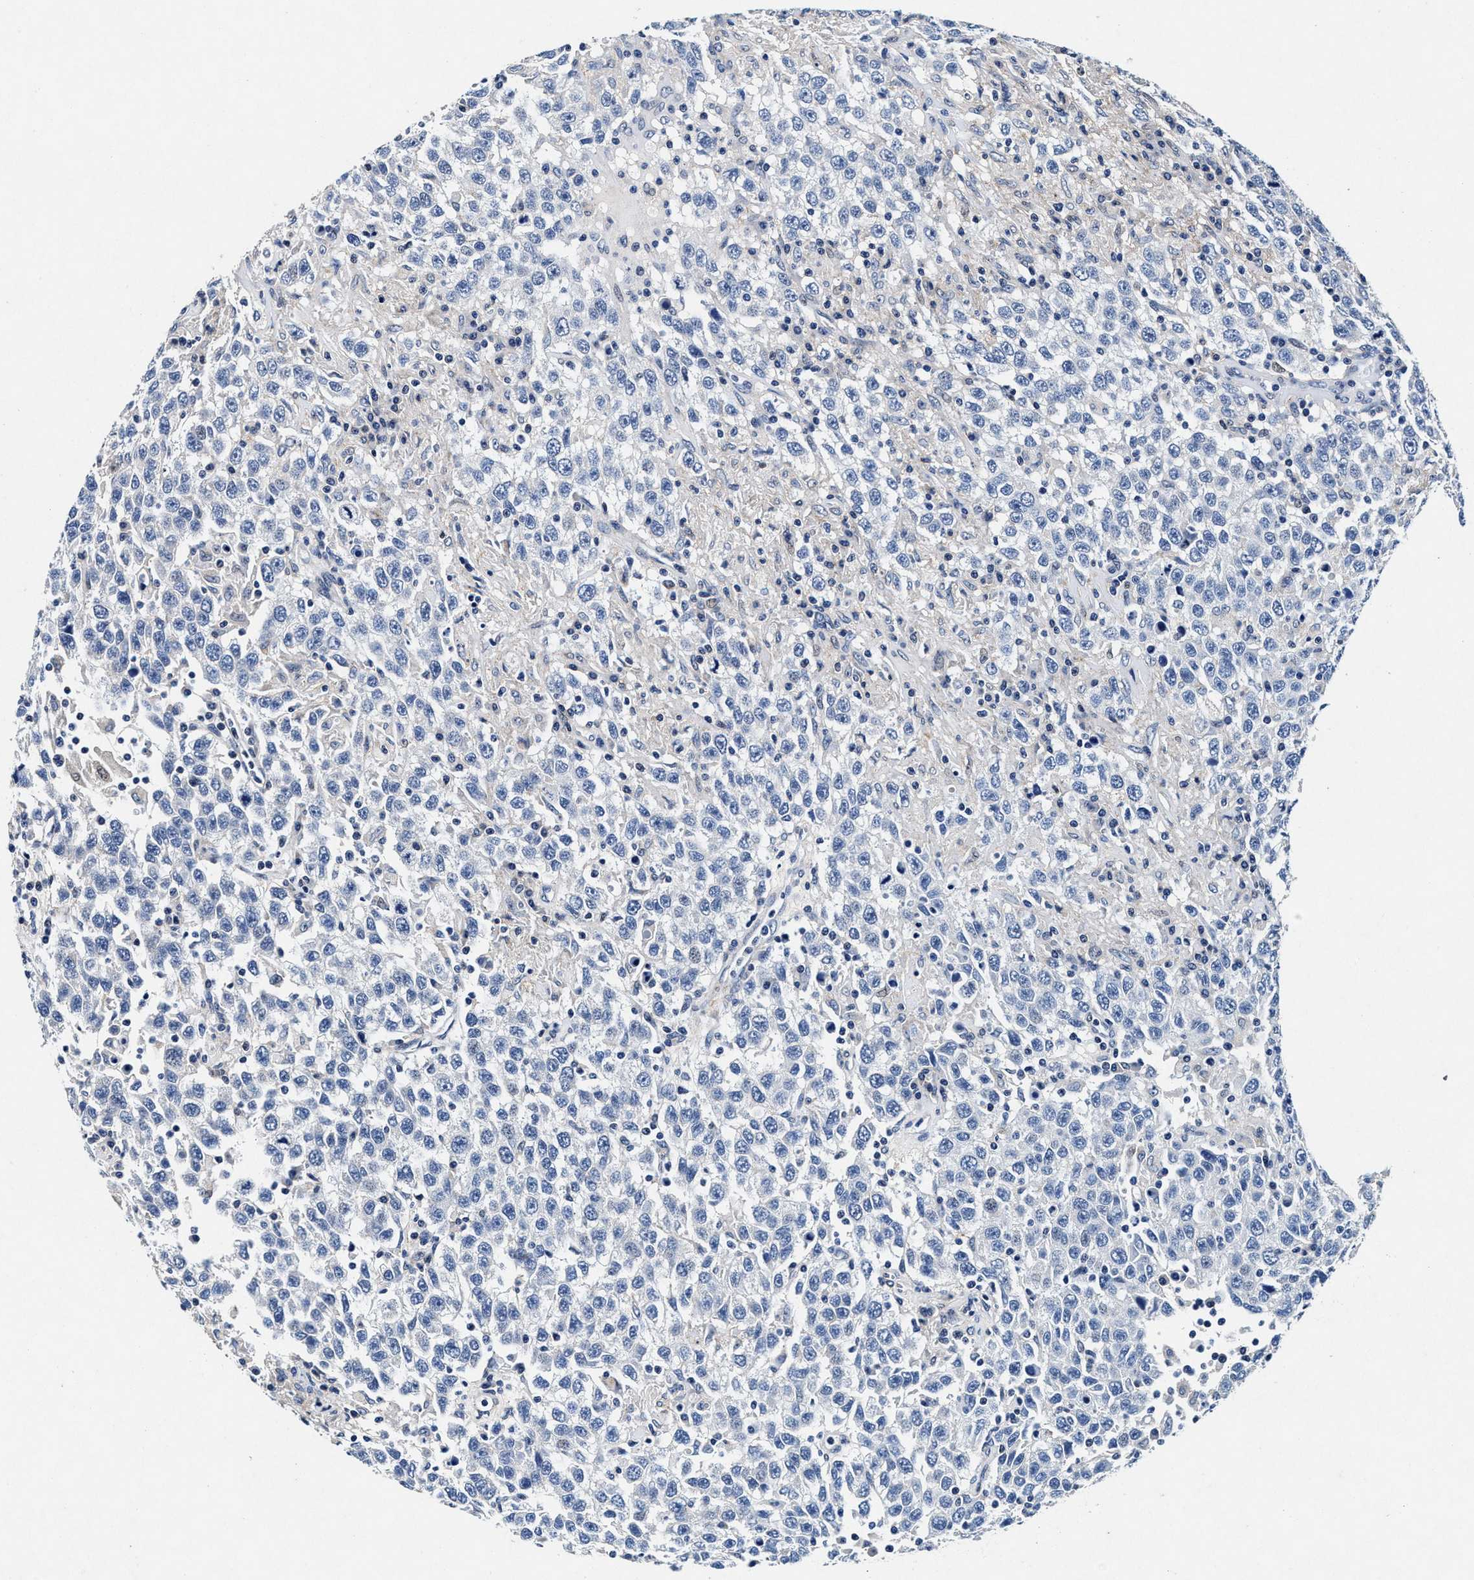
{"staining": {"intensity": "negative", "quantity": "none", "location": "none"}, "tissue": "testis cancer", "cell_type": "Tumor cells", "image_type": "cancer", "snomed": [{"axis": "morphology", "description": "Seminoma, NOS"}, {"axis": "topography", "description": "Testis"}], "caption": "IHC image of neoplastic tissue: testis seminoma stained with DAB displays no significant protein positivity in tumor cells. Brightfield microscopy of immunohistochemistry (IHC) stained with DAB (3,3'-diaminobenzidine) (brown) and hematoxylin (blue), captured at high magnification.", "gene": "SLC8A1", "patient": {"sex": "male", "age": 41}}